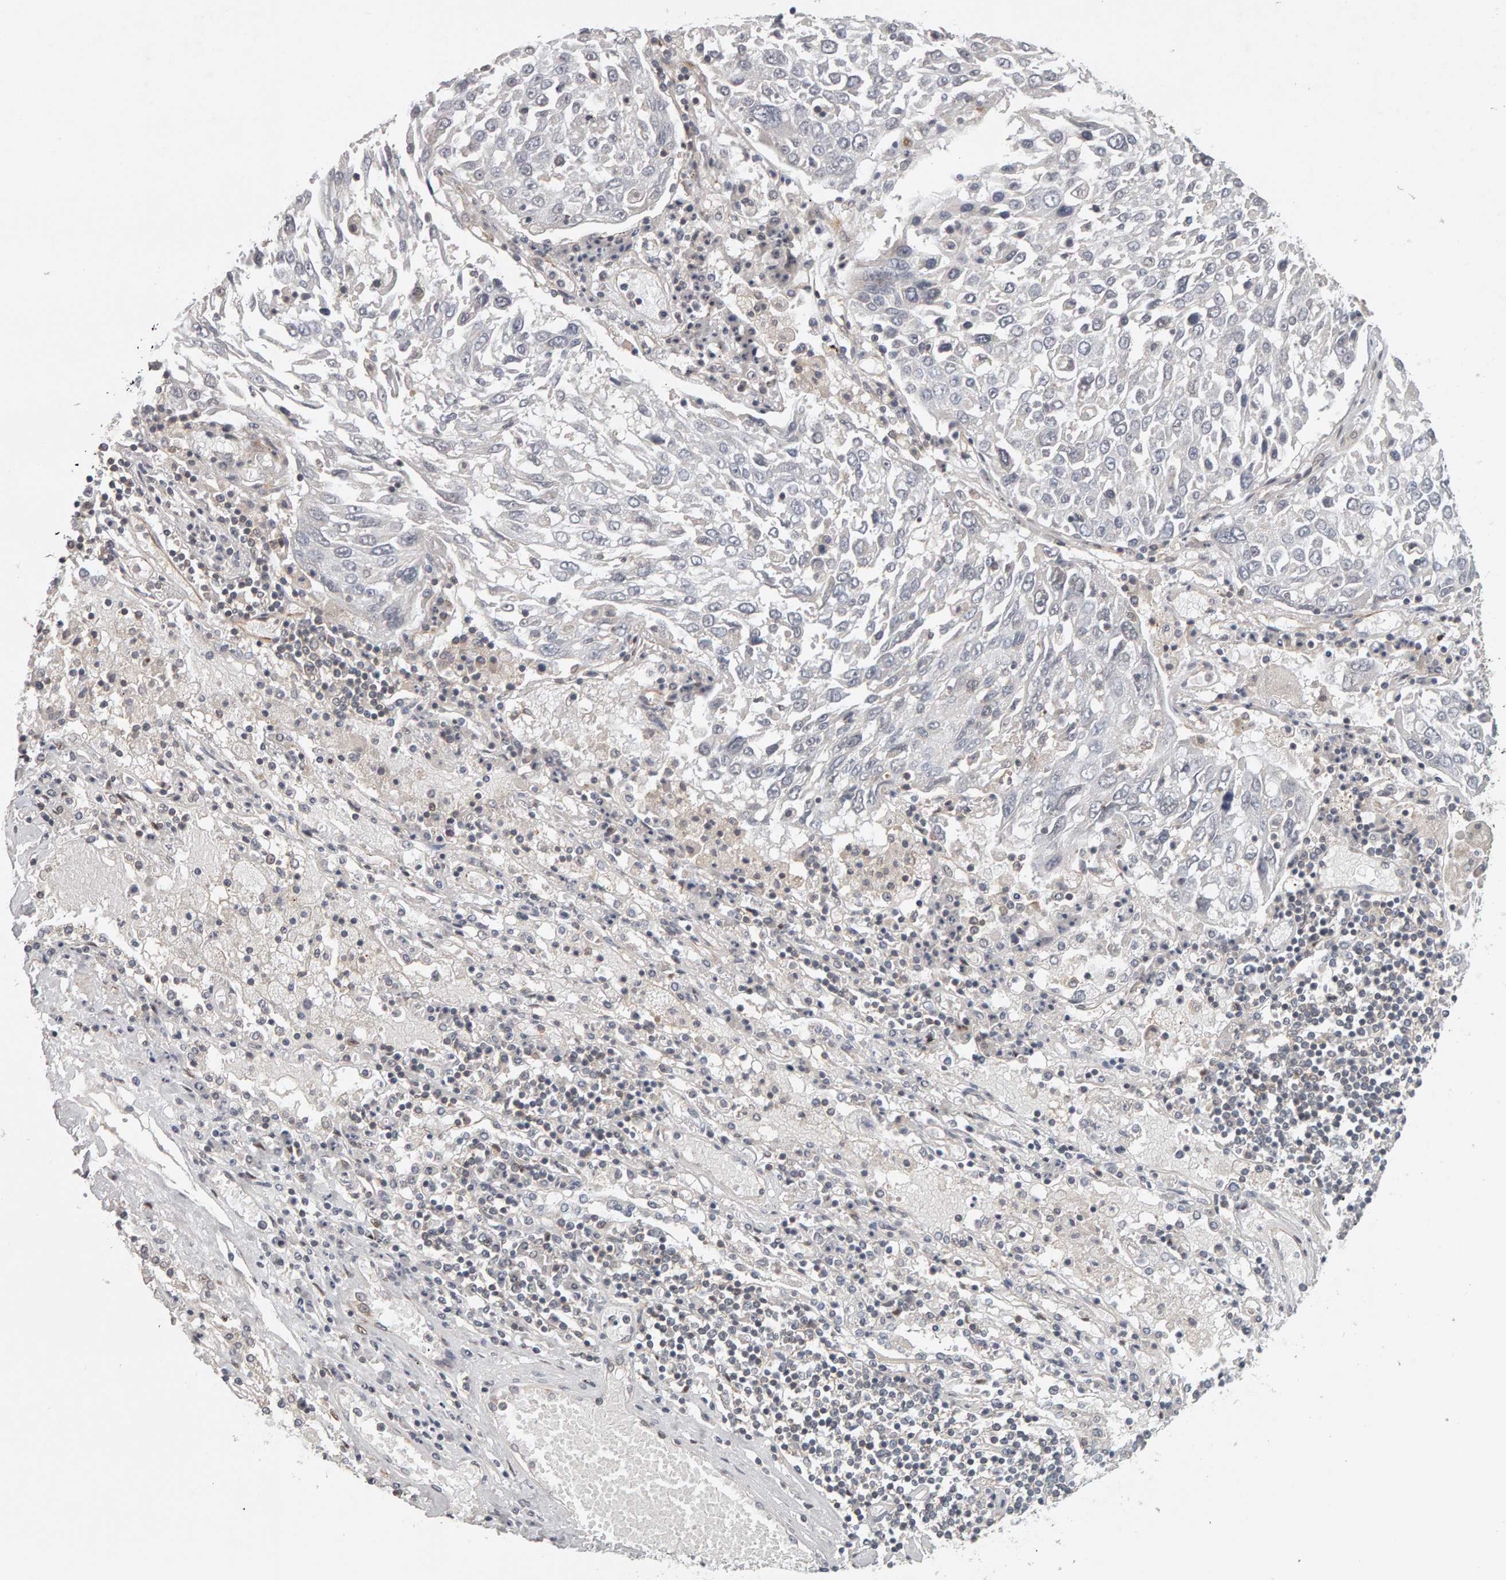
{"staining": {"intensity": "negative", "quantity": "none", "location": "none"}, "tissue": "lung cancer", "cell_type": "Tumor cells", "image_type": "cancer", "snomed": [{"axis": "morphology", "description": "Squamous cell carcinoma, NOS"}, {"axis": "topography", "description": "Lung"}], "caption": "High power microscopy image of an IHC image of lung cancer, revealing no significant staining in tumor cells. (DAB immunohistochemistry visualized using brightfield microscopy, high magnification).", "gene": "TEFM", "patient": {"sex": "male", "age": 65}}